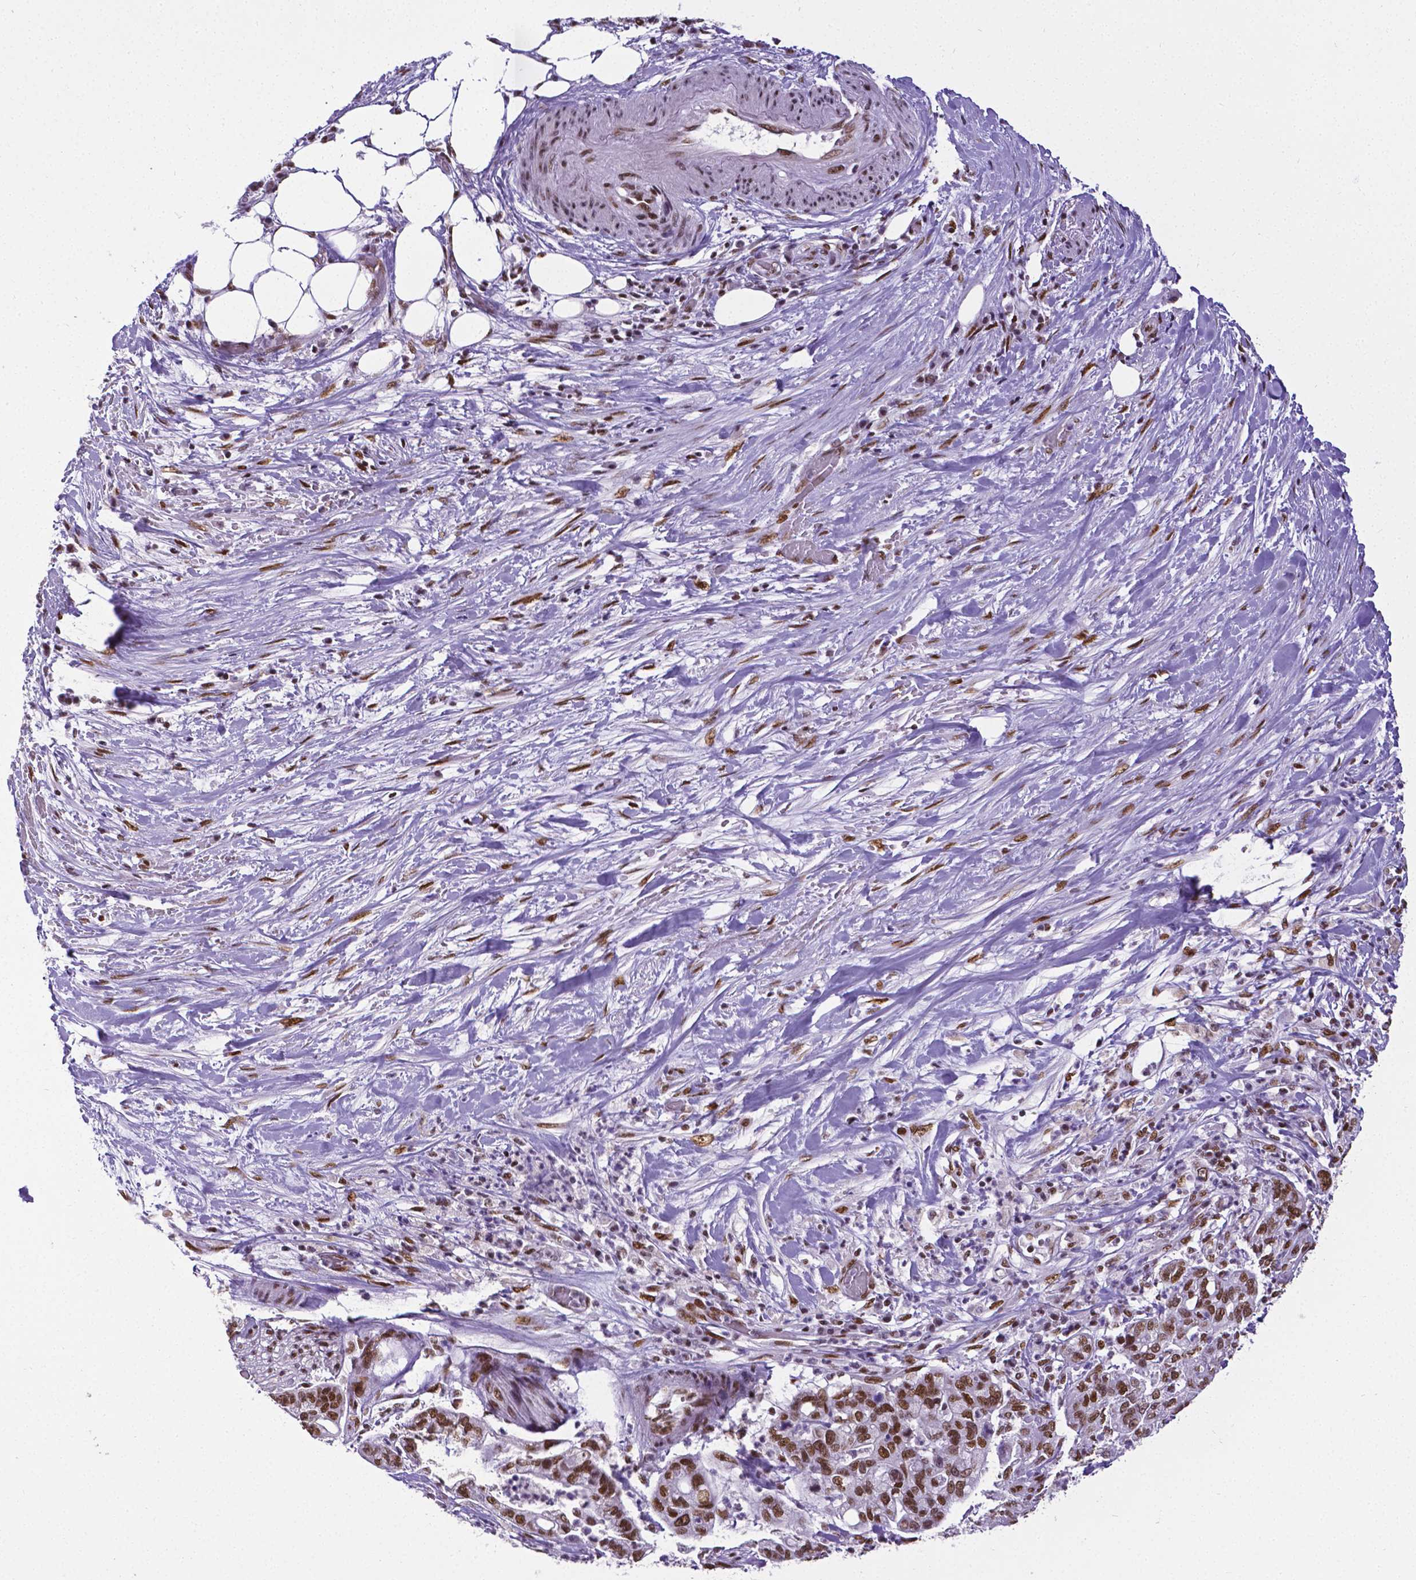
{"staining": {"intensity": "strong", "quantity": ">75%", "location": "nuclear"}, "tissue": "pancreatic cancer", "cell_type": "Tumor cells", "image_type": "cancer", "snomed": [{"axis": "morphology", "description": "Adenocarcinoma, NOS"}, {"axis": "topography", "description": "Pancreas"}], "caption": "A brown stain shows strong nuclear staining of a protein in human pancreatic cancer tumor cells.", "gene": "REST", "patient": {"sex": "female", "age": 69}}